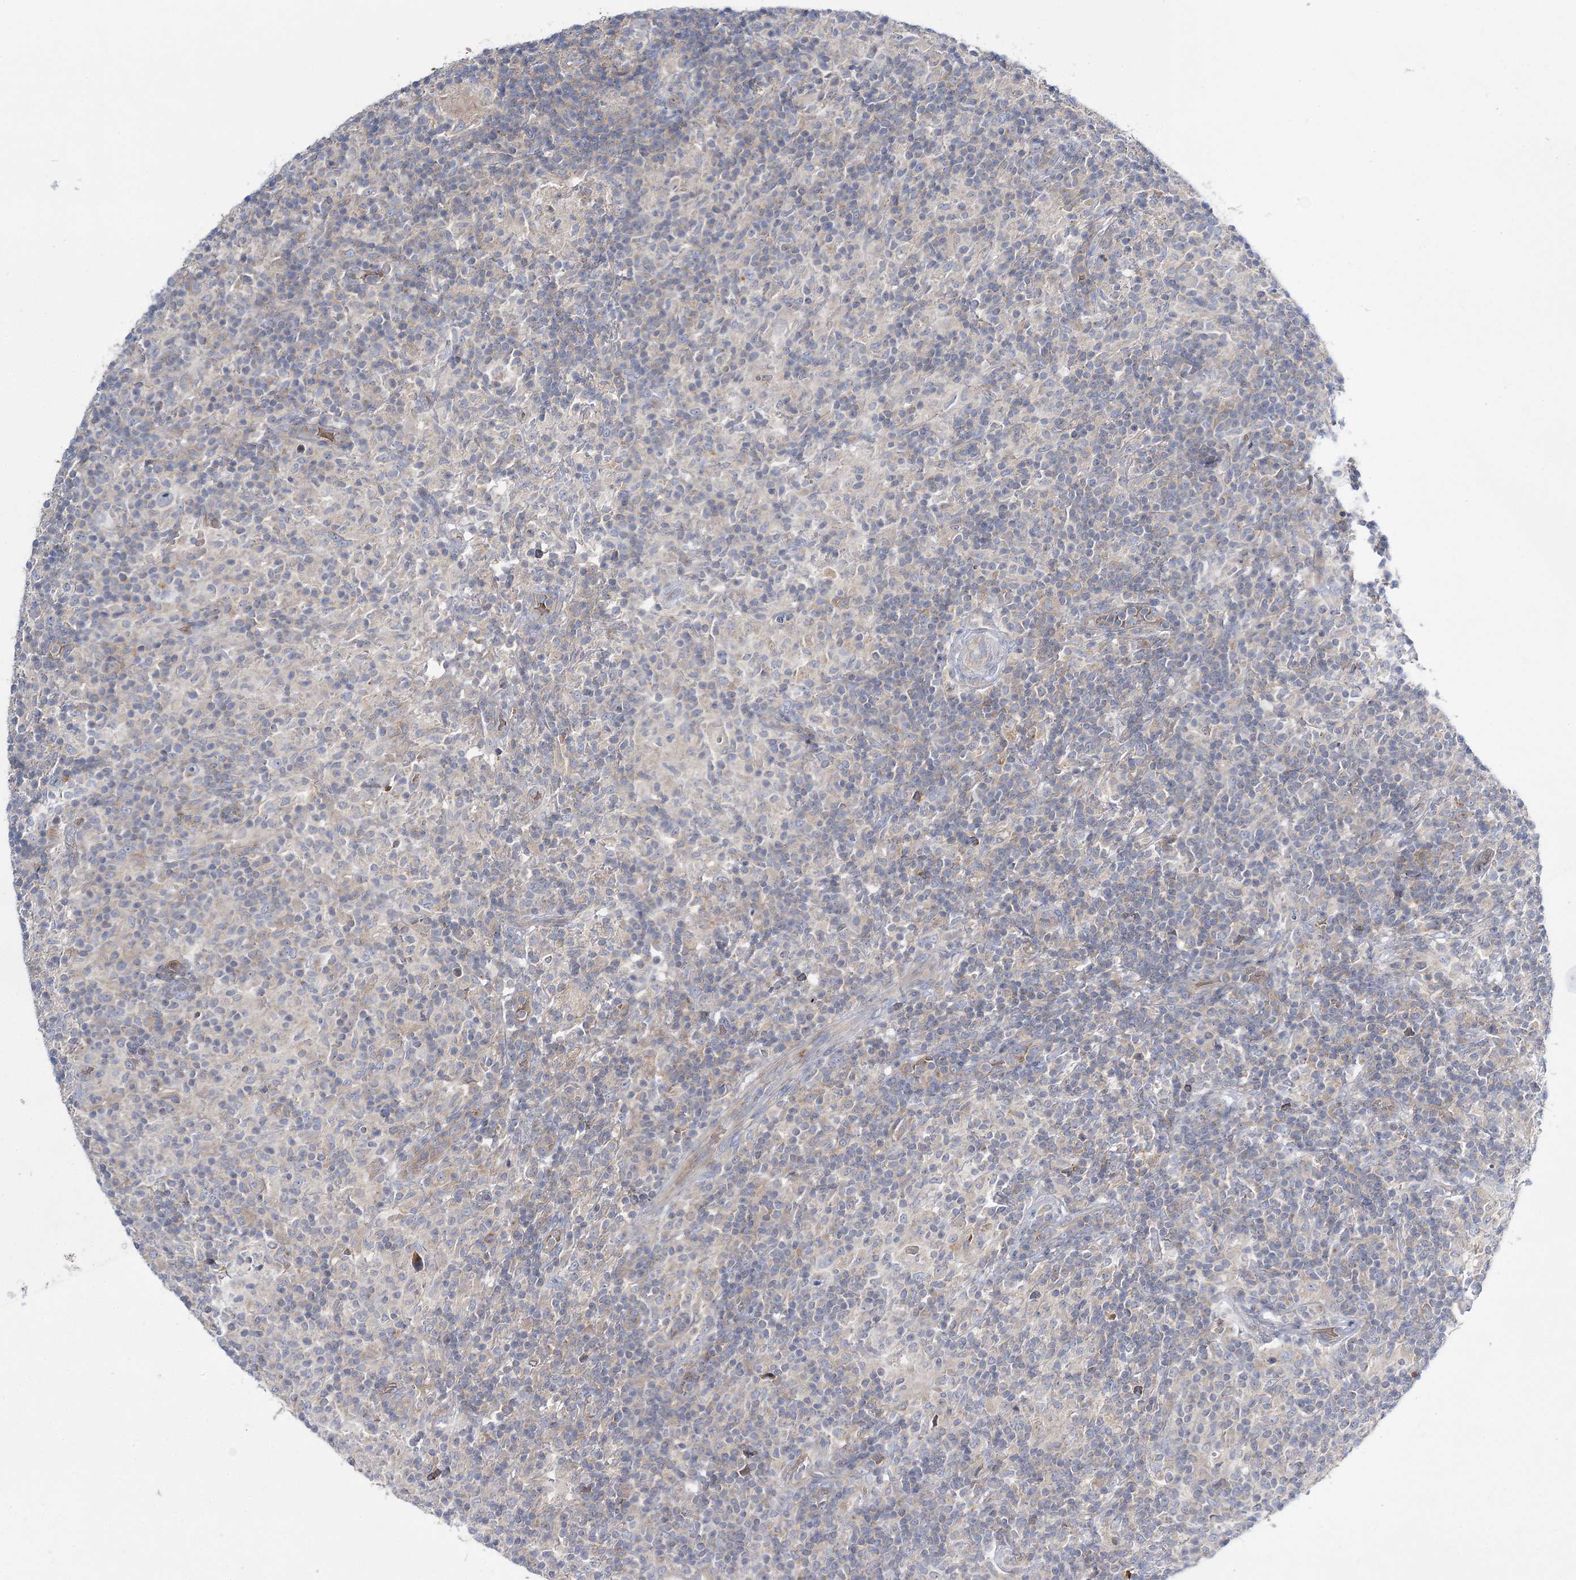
{"staining": {"intensity": "negative", "quantity": "none", "location": "none"}, "tissue": "lymphoma", "cell_type": "Tumor cells", "image_type": "cancer", "snomed": [{"axis": "morphology", "description": "Hodgkin's disease, NOS"}, {"axis": "topography", "description": "Lymph node"}], "caption": "A micrograph of human lymphoma is negative for staining in tumor cells.", "gene": "ATP11B", "patient": {"sex": "male", "age": 70}}